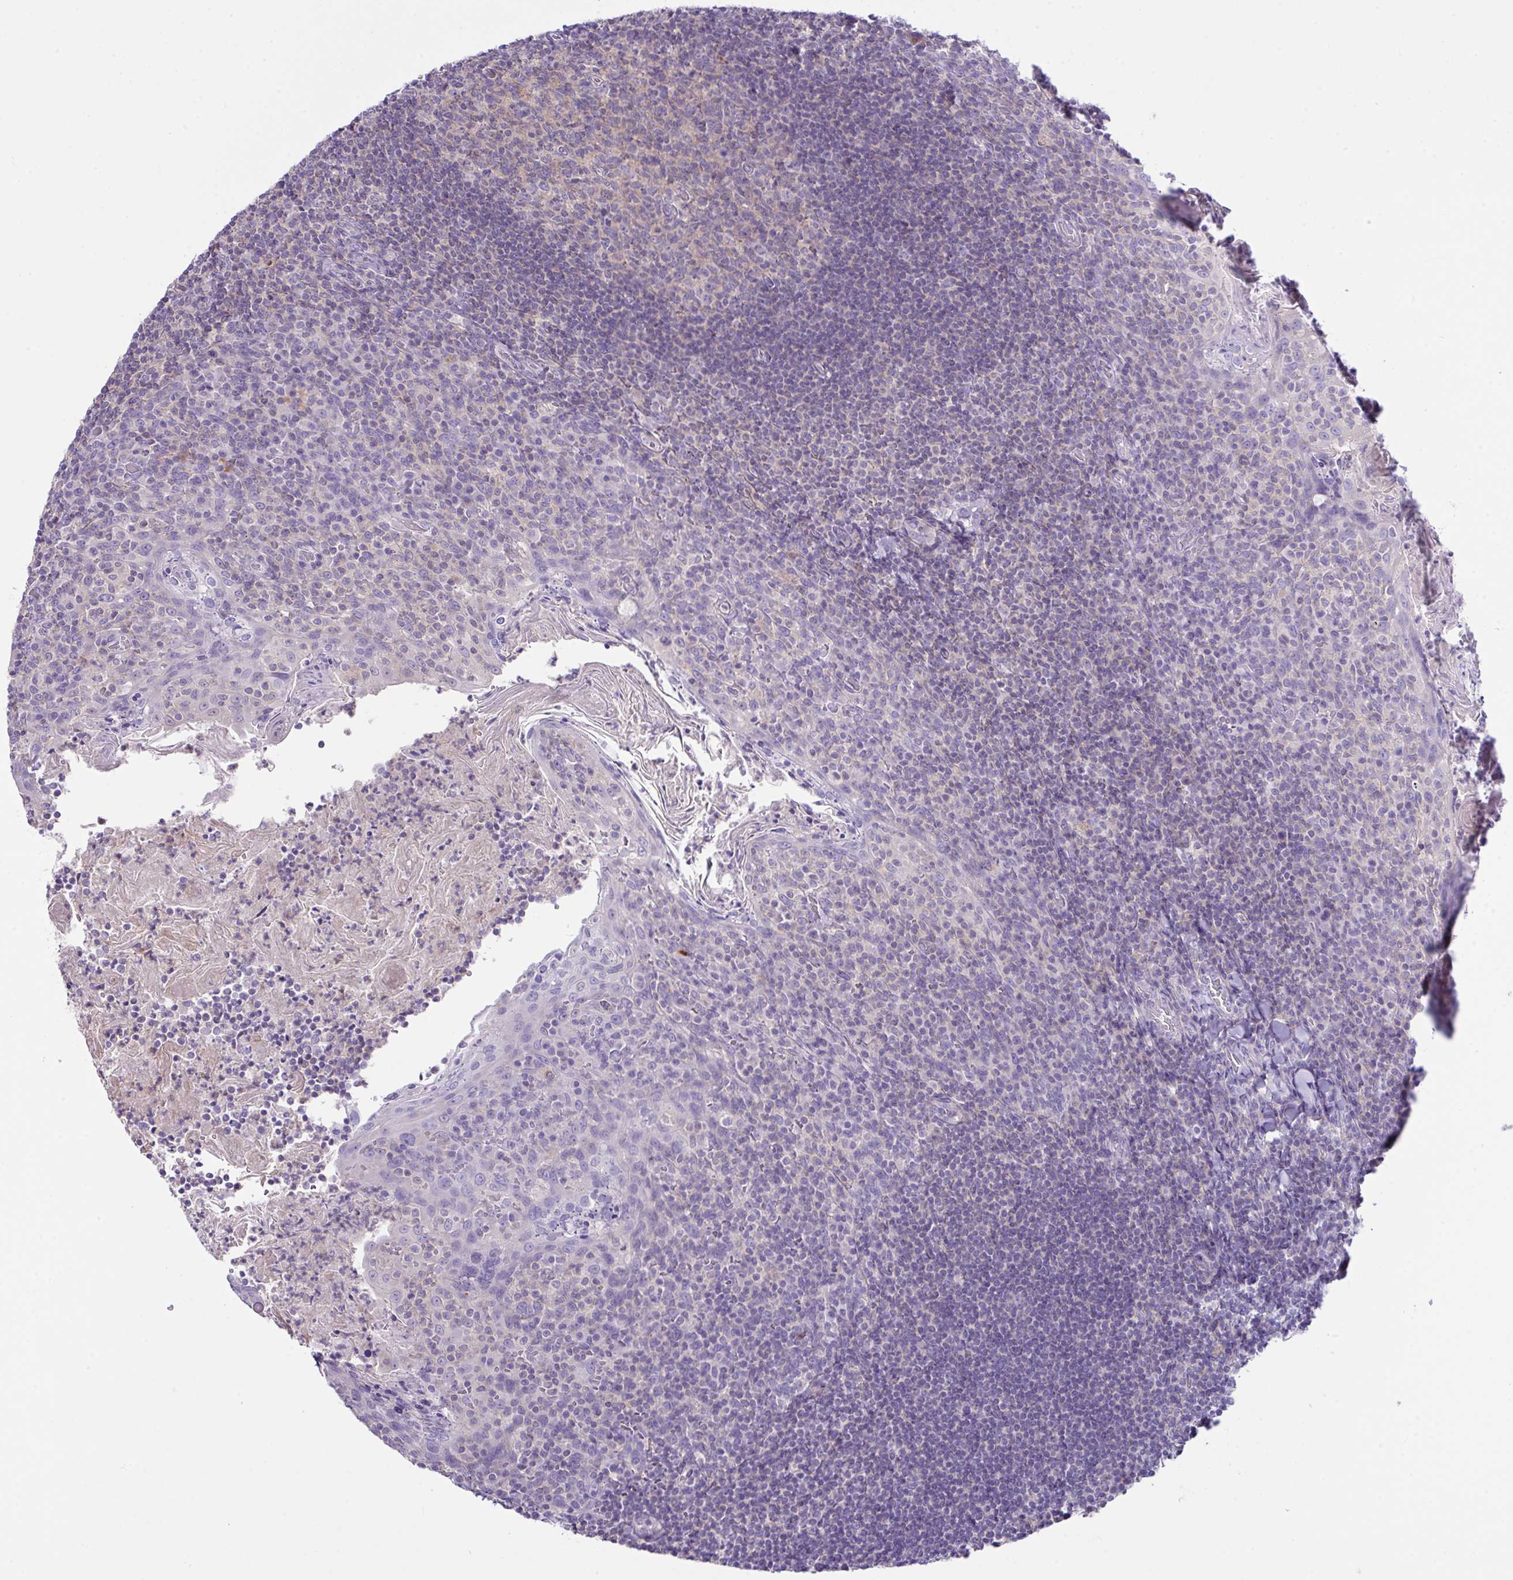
{"staining": {"intensity": "weak", "quantity": "25%-75%", "location": "cytoplasmic/membranous"}, "tissue": "tonsil", "cell_type": "Germinal center cells", "image_type": "normal", "snomed": [{"axis": "morphology", "description": "Normal tissue, NOS"}, {"axis": "topography", "description": "Tonsil"}], "caption": "Immunohistochemical staining of normal tonsil demonstrates low levels of weak cytoplasmic/membranous positivity in approximately 25%-75% of germinal center cells. (DAB IHC, brown staining for protein, blue staining for nuclei).", "gene": "D2HGDH", "patient": {"sex": "female", "age": 10}}